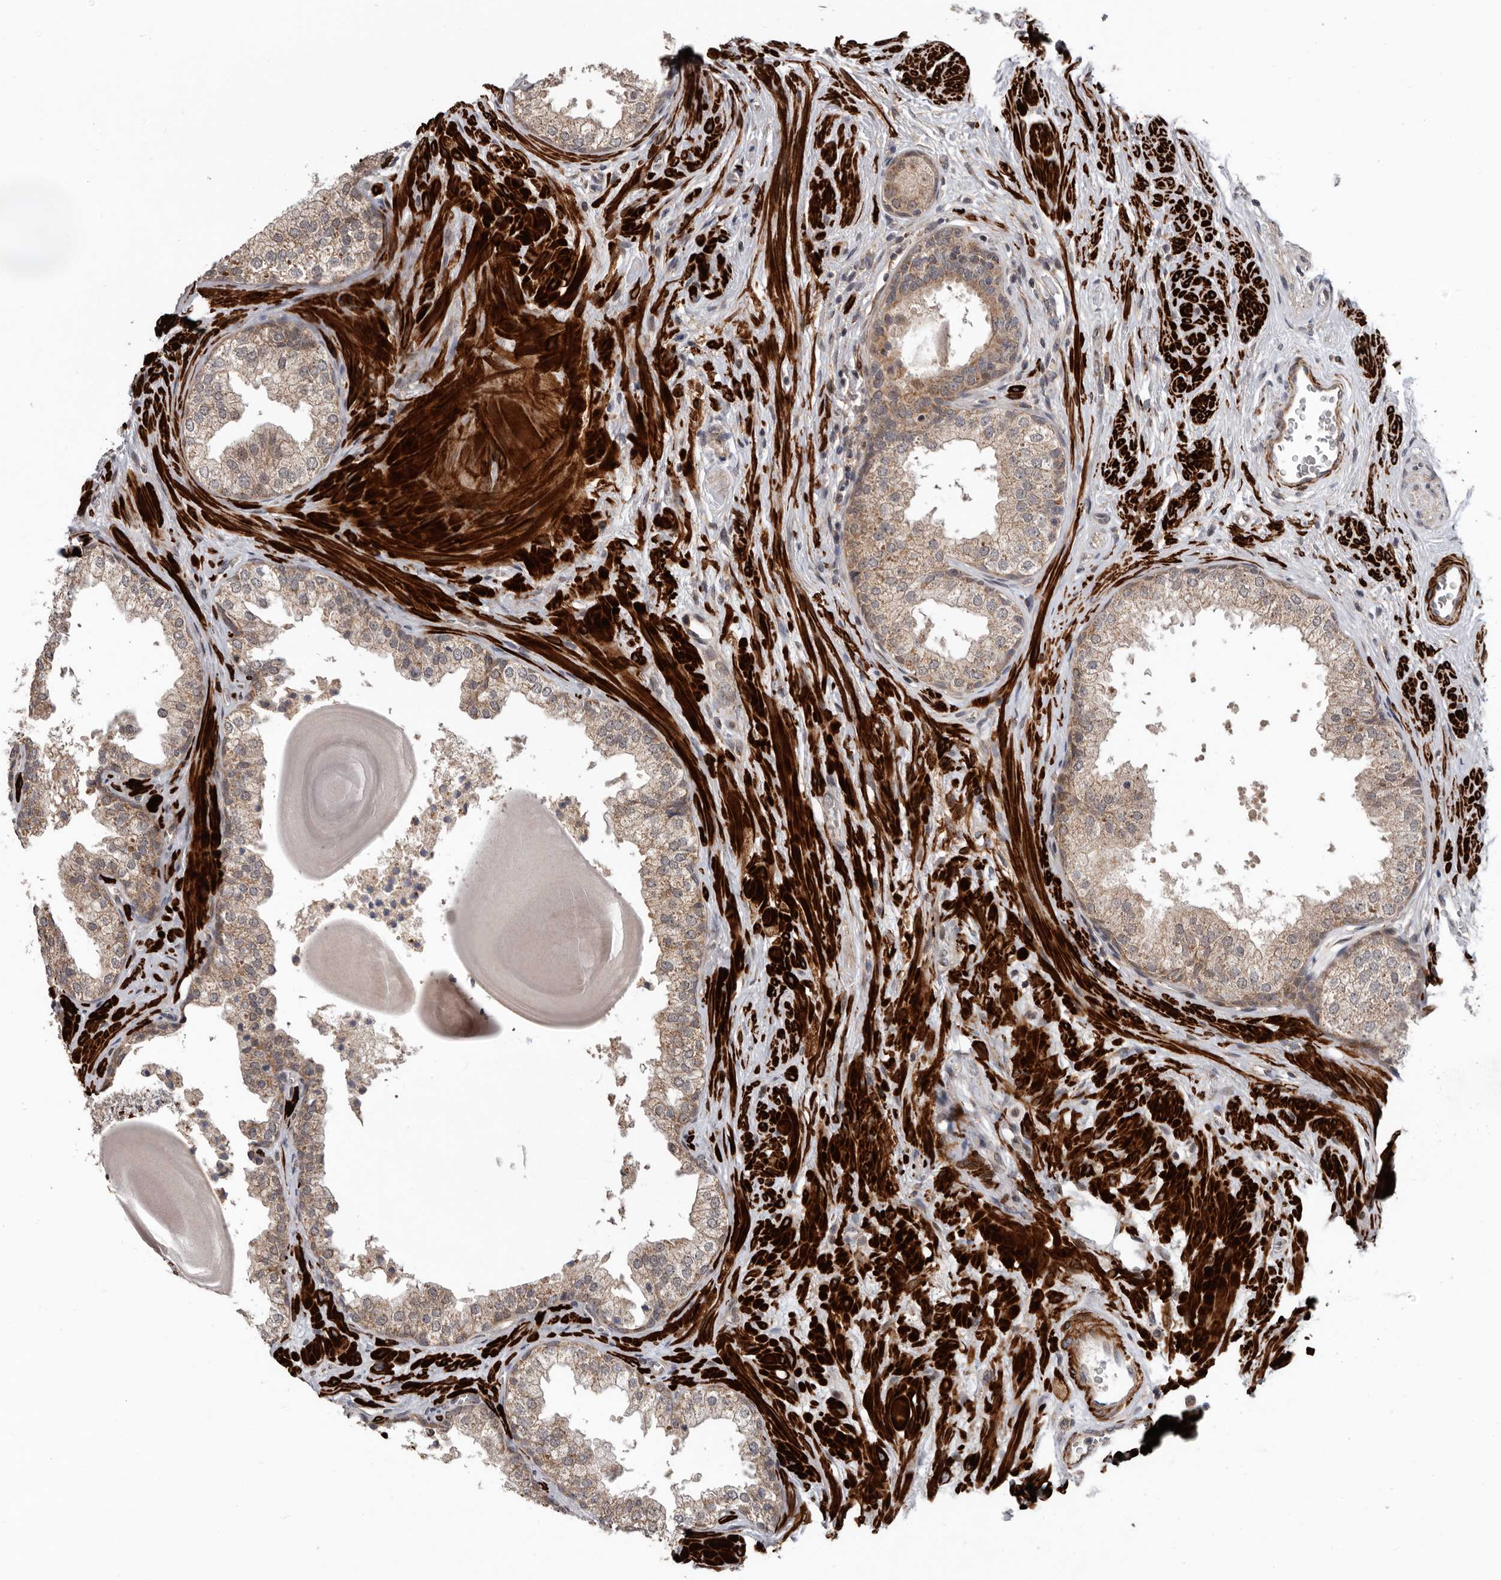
{"staining": {"intensity": "weak", "quantity": "25%-75%", "location": "cytoplasmic/membranous"}, "tissue": "prostate", "cell_type": "Glandular cells", "image_type": "normal", "snomed": [{"axis": "morphology", "description": "Normal tissue, NOS"}, {"axis": "topography", "description": "Prostate"}], "caption": "This is an image of immunohistochemistry (IHC) staining of unremarkable prostate, which shows weak positivity in the cytoplasmic/membranous of glandular cells.", "gene": "FGFR4", "patient": {"sex": "male", "age": 48}}